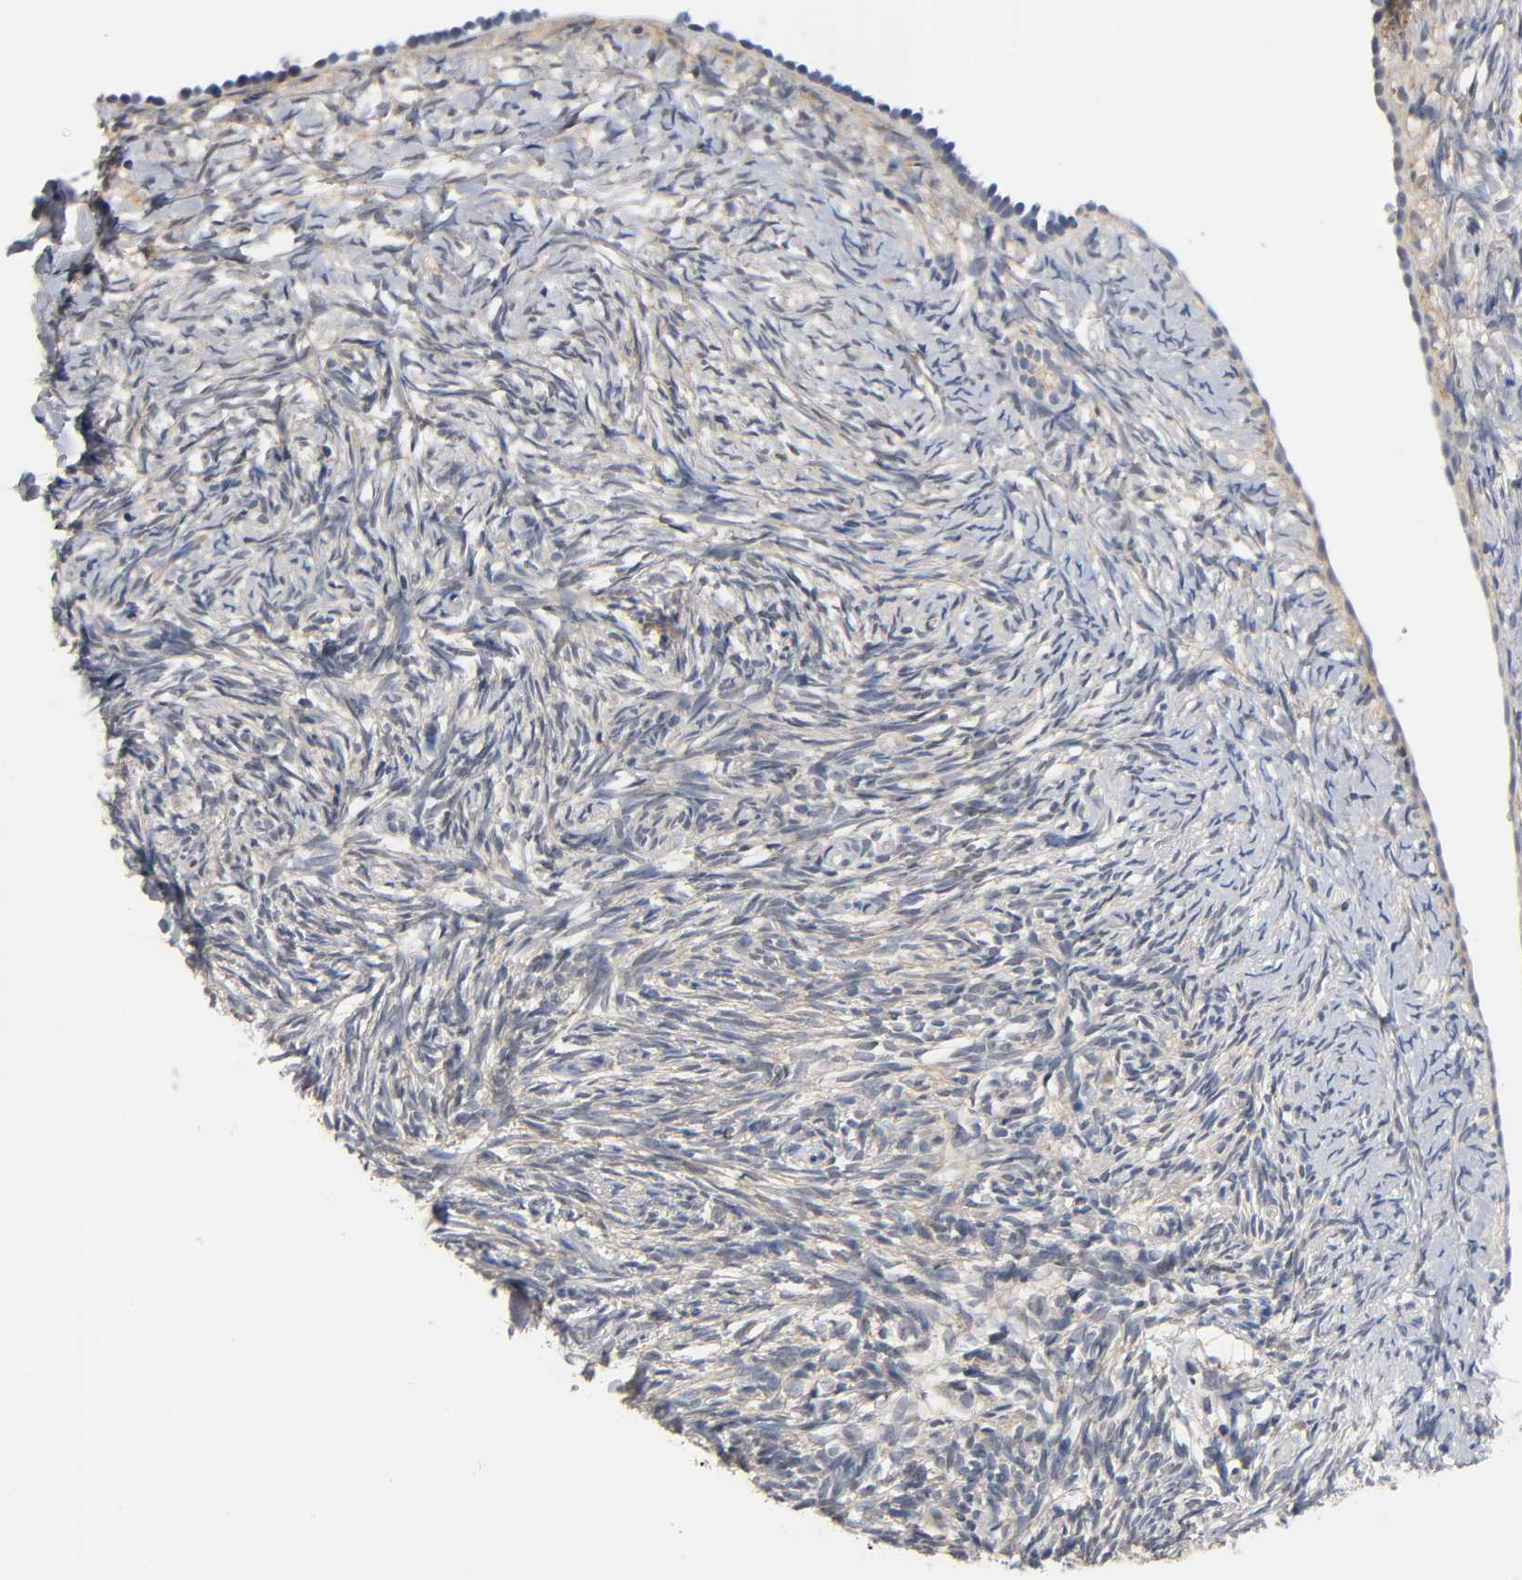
{"staining": {"intensity": "weak", "quantity": "25%-75%", "location": "cytoplasmic/membranous"}, "tissue": "ovary", "cell_type": "Ovarian stroma cells", "image_type": "normal", "snomed": [{"axis": "morphology", "description": "Normal tissue, NOS"}, {"axis": "topography", "description": "Ovary"}], "caption": "Immunohistochemistry of unremarkable human ovary reveals low levels of weak cytoplasmic/membranous positivity in approximately 25%-75% of ovarian stroma cells.", "gene": "FYN", "patient": {"sex": "female", "age": 60}}